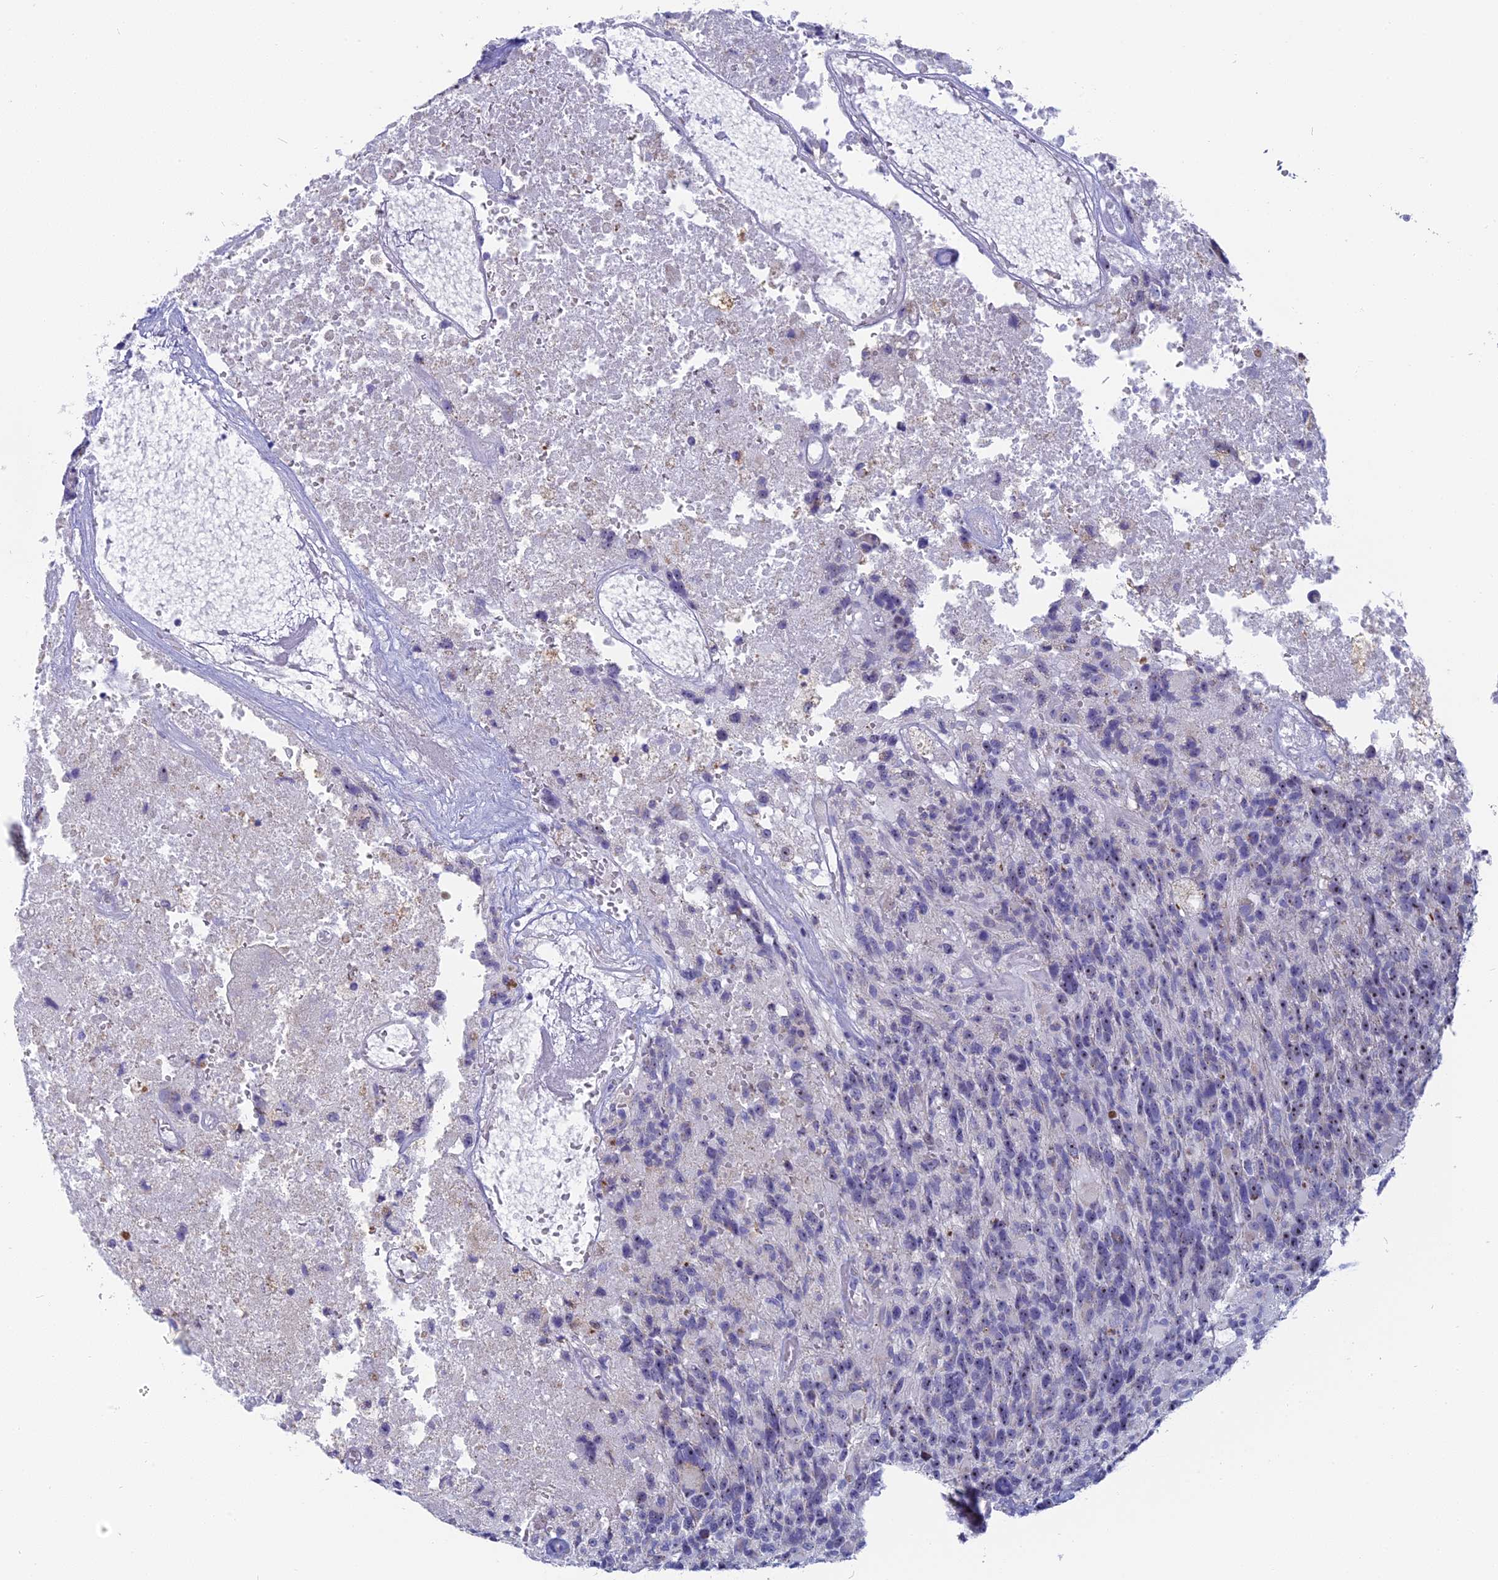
{"staining": {"intensity": "negative", "quantity": "none", "location": "none"}, "tissue": "glioma", "cell_type": "Tumor cells", "image_type": "cancer", "snomed": [{"axis": "morphology", "description": "Glioma, malignant, High grade"}, {"axis": "topography", "description": "Brain"}], "caption": "Immunohistochemical staining of malignant glioma (high-grade) shows no significant staining in tumor cells.", "gene": "DTWD1", "patient": {"sex": "male", "age": 76}}